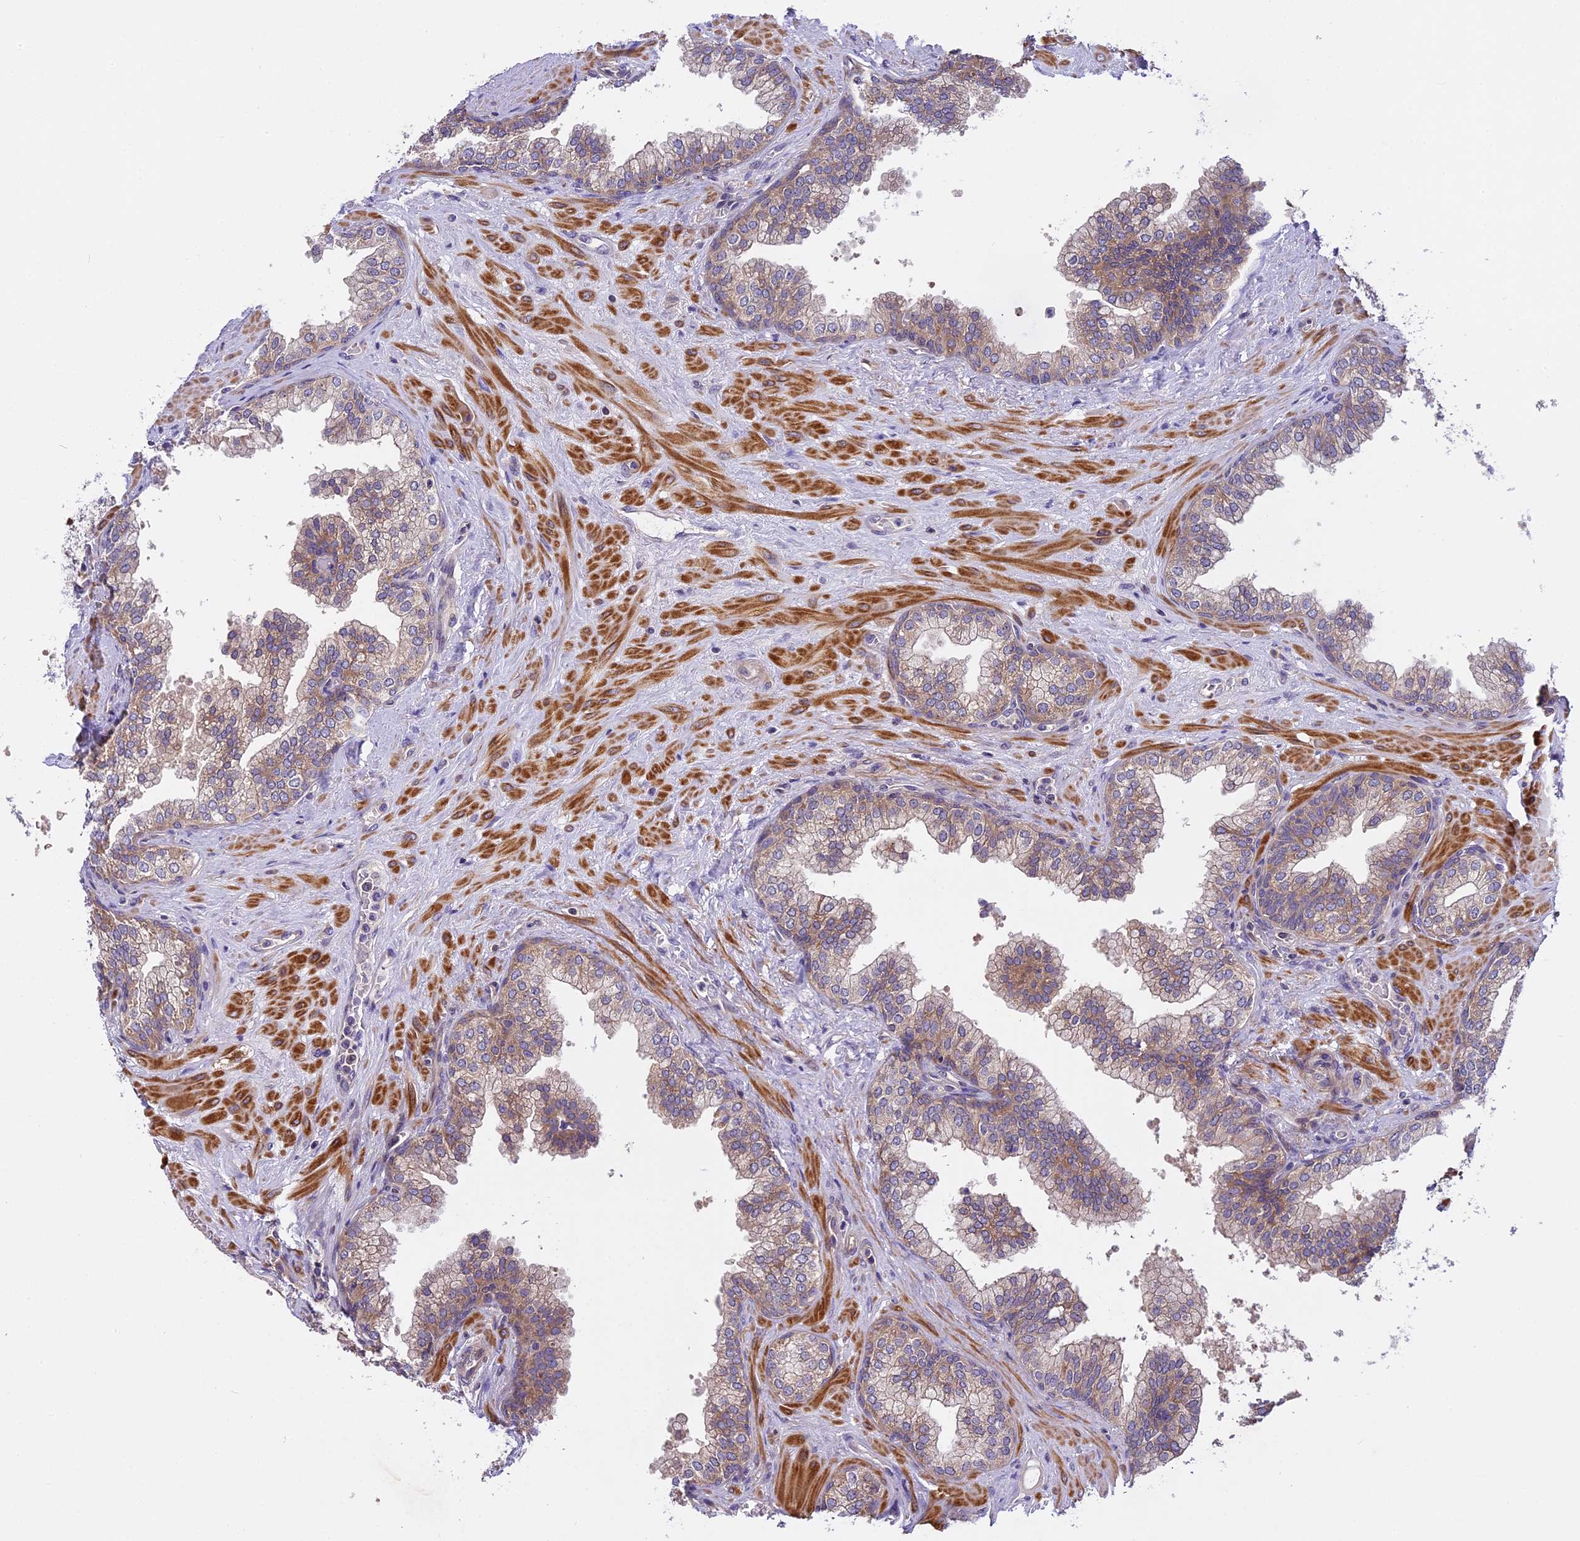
{"staining": {"intensity": "weak", "quantity": "25%-75%", "location": "cytoplasmic/membranous"}, "tissue": "prostate", "cell_type": "Glandular cells", "image_type": "normal", "snomed": [{"axis": "morphology", "description": "Normal tissue, NOS"}, {"axis": "topography", "description": "Prostate"}], "caption": "Unremarkable prostate was stained to show a protein in brown. There is low levels of weak cytoplasmic/membranous positivity in approximately 25%-75% of glandular cells. The staining was performed using DAB to visualize the protein expression in brown, while the nuclei were stained in blue with hematoxylin (Magnification: 20x).", "gene": "FAM98C", "patient": {"sex": "male", "age": 60}}